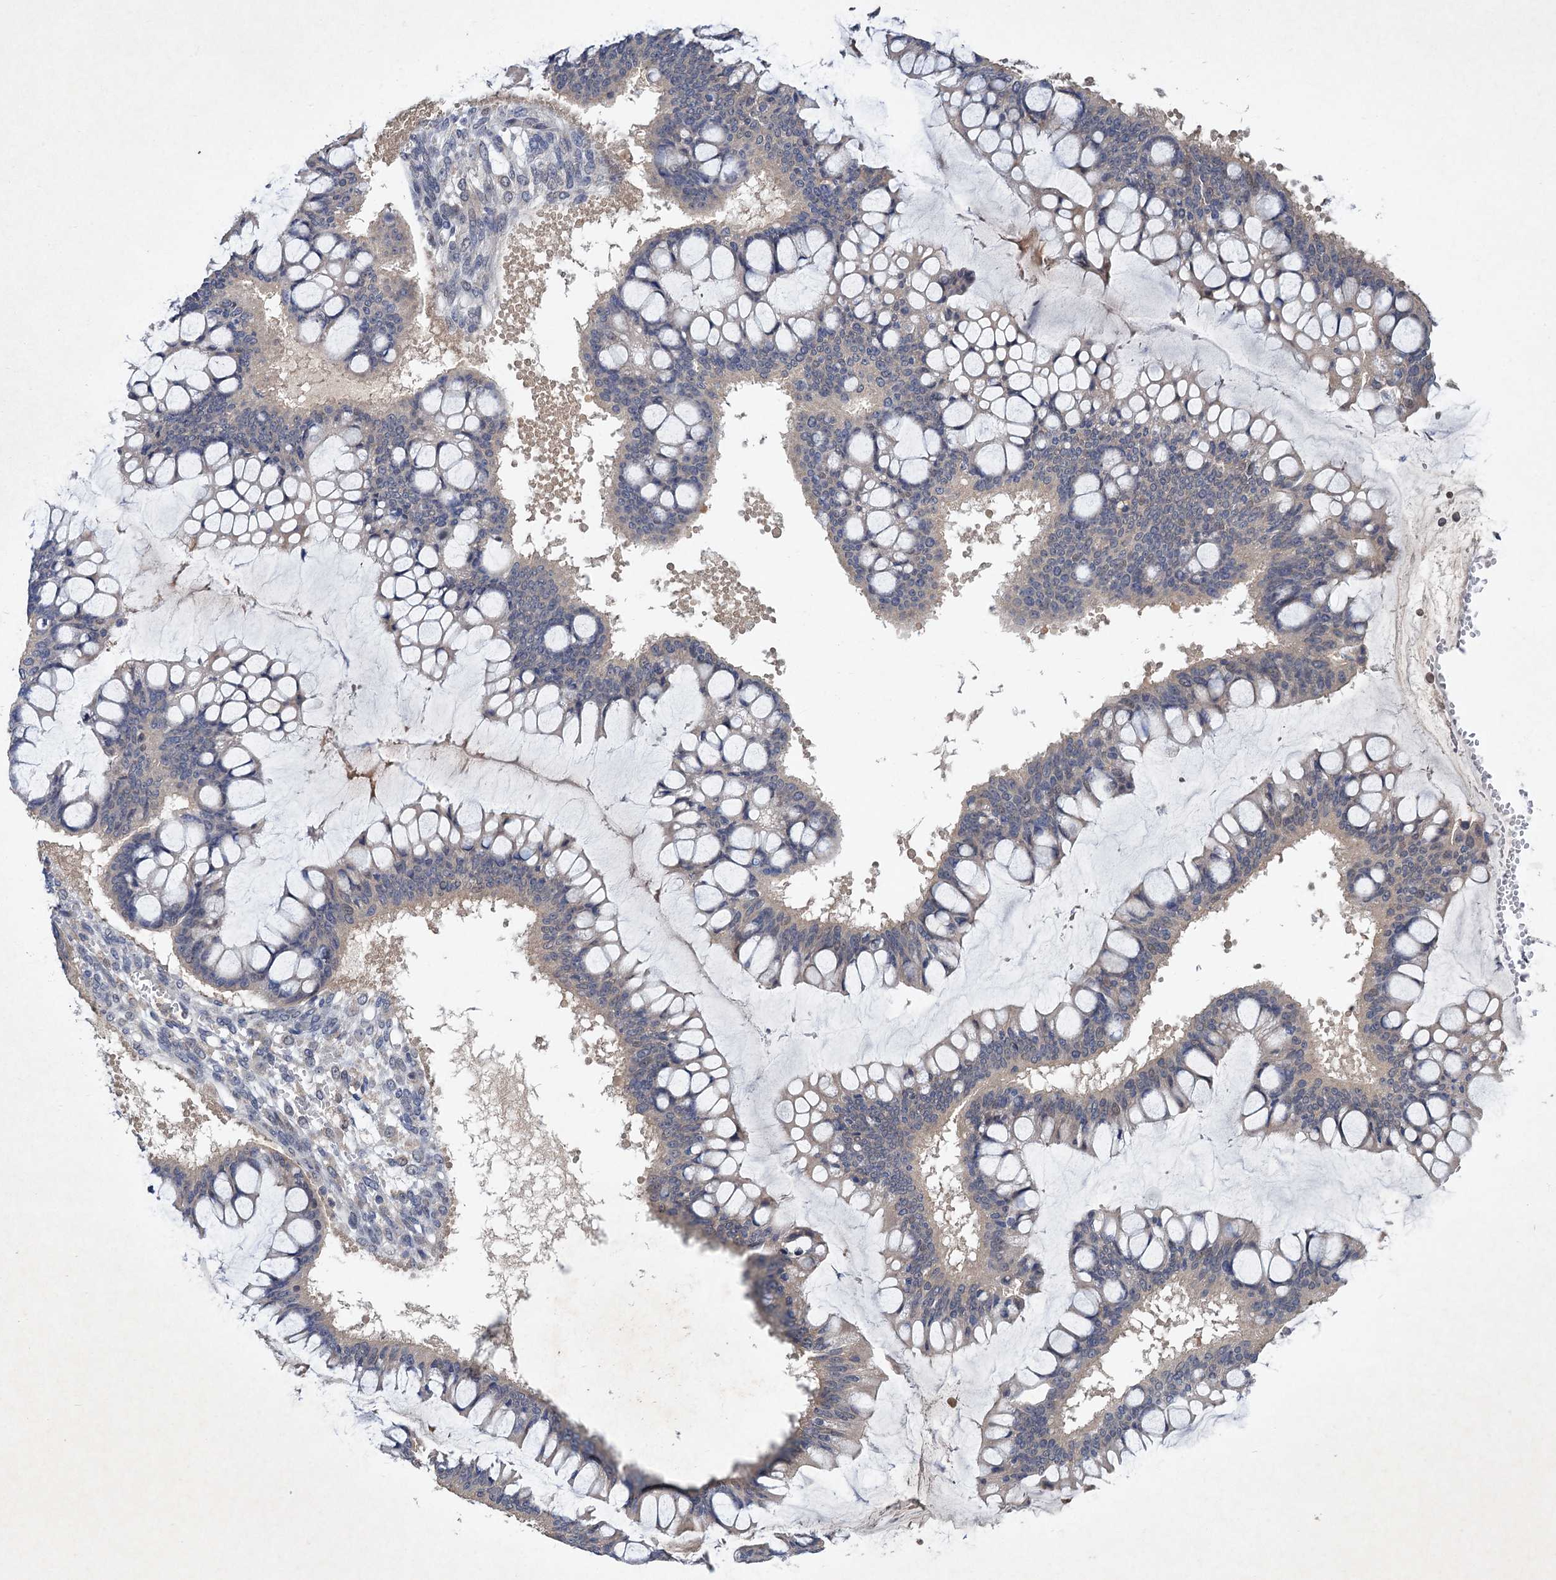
{"staining": {"intensity": "negative", "quantity": "none", "location": "none"}, "tissue": "ovarian cancer", "cell_type": "Tumor cells", "image_type": "cancer", "snomed": [{"axis": "morphology", "description": "Cystadenocarcinoma, mucinous, NOS"}, {"axis": "topography", "description": "Ovary"}], "caption": "Immunohistochemical staining of ovarian cancer (mucinous cystadenocarcinoma) displays no significant staining in tumor cells.", "gene": "TMEM39B", "patient": {"sex": "female", "age": 73}}